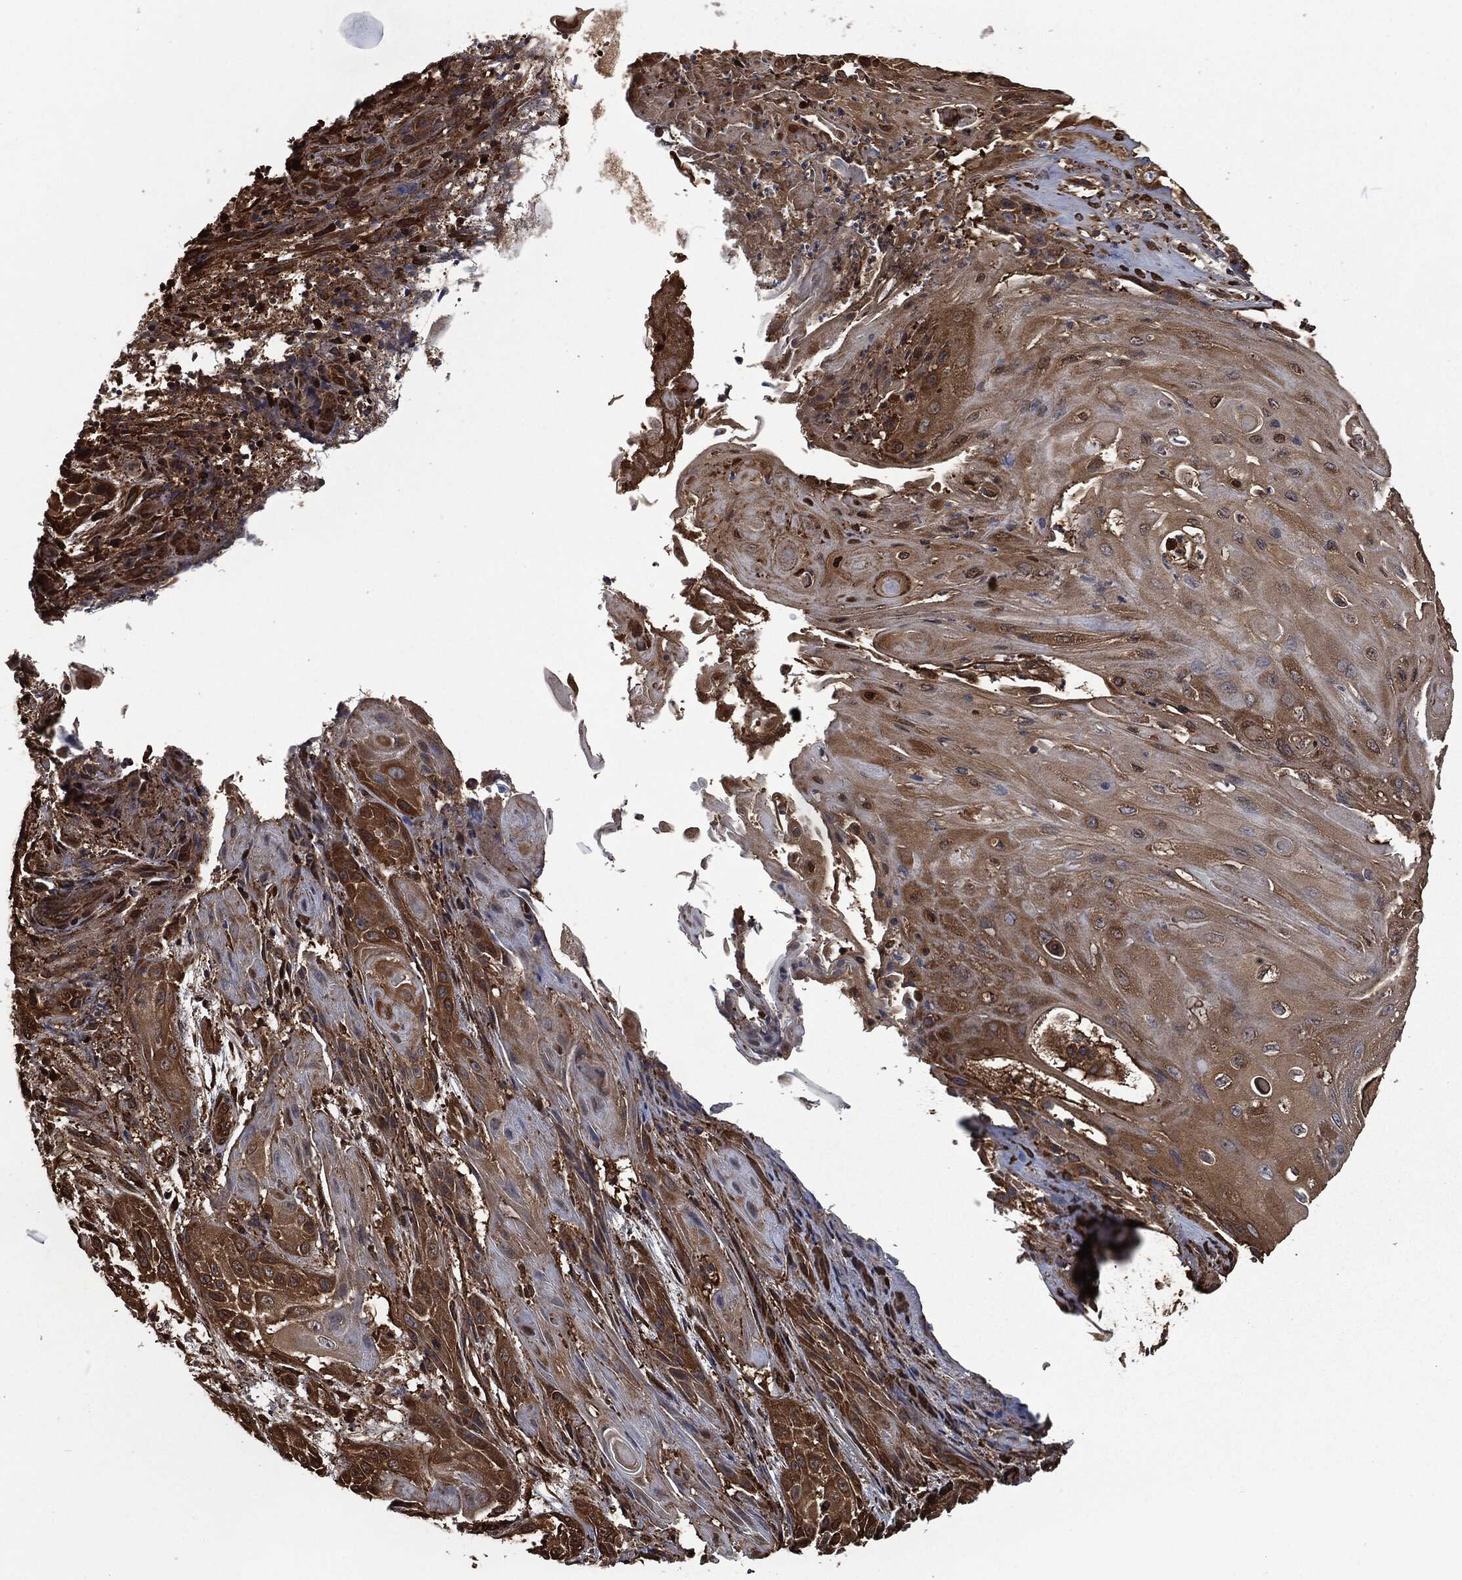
{"staining": {"intensity": "strong", "quantity": "25%-75%", "location": "cytoplasmic/membranous"}, "tissue": "skin cancer", "cell_type": "Tumor cells", "image_type": "cancer", "snomed": [{"axis": "morphology", "description": "Squamous cell carcinoma, NOS"}, {"axis": "topography", "description": "Skin"}], "caption": "Squamous cell carcinoma (skin) stained for a protein exhibits strong cytoplasmic/membranous positivity in tumor cells.", "gene": "PRDX4", "patient": {"sex": "male", "age": 62}}